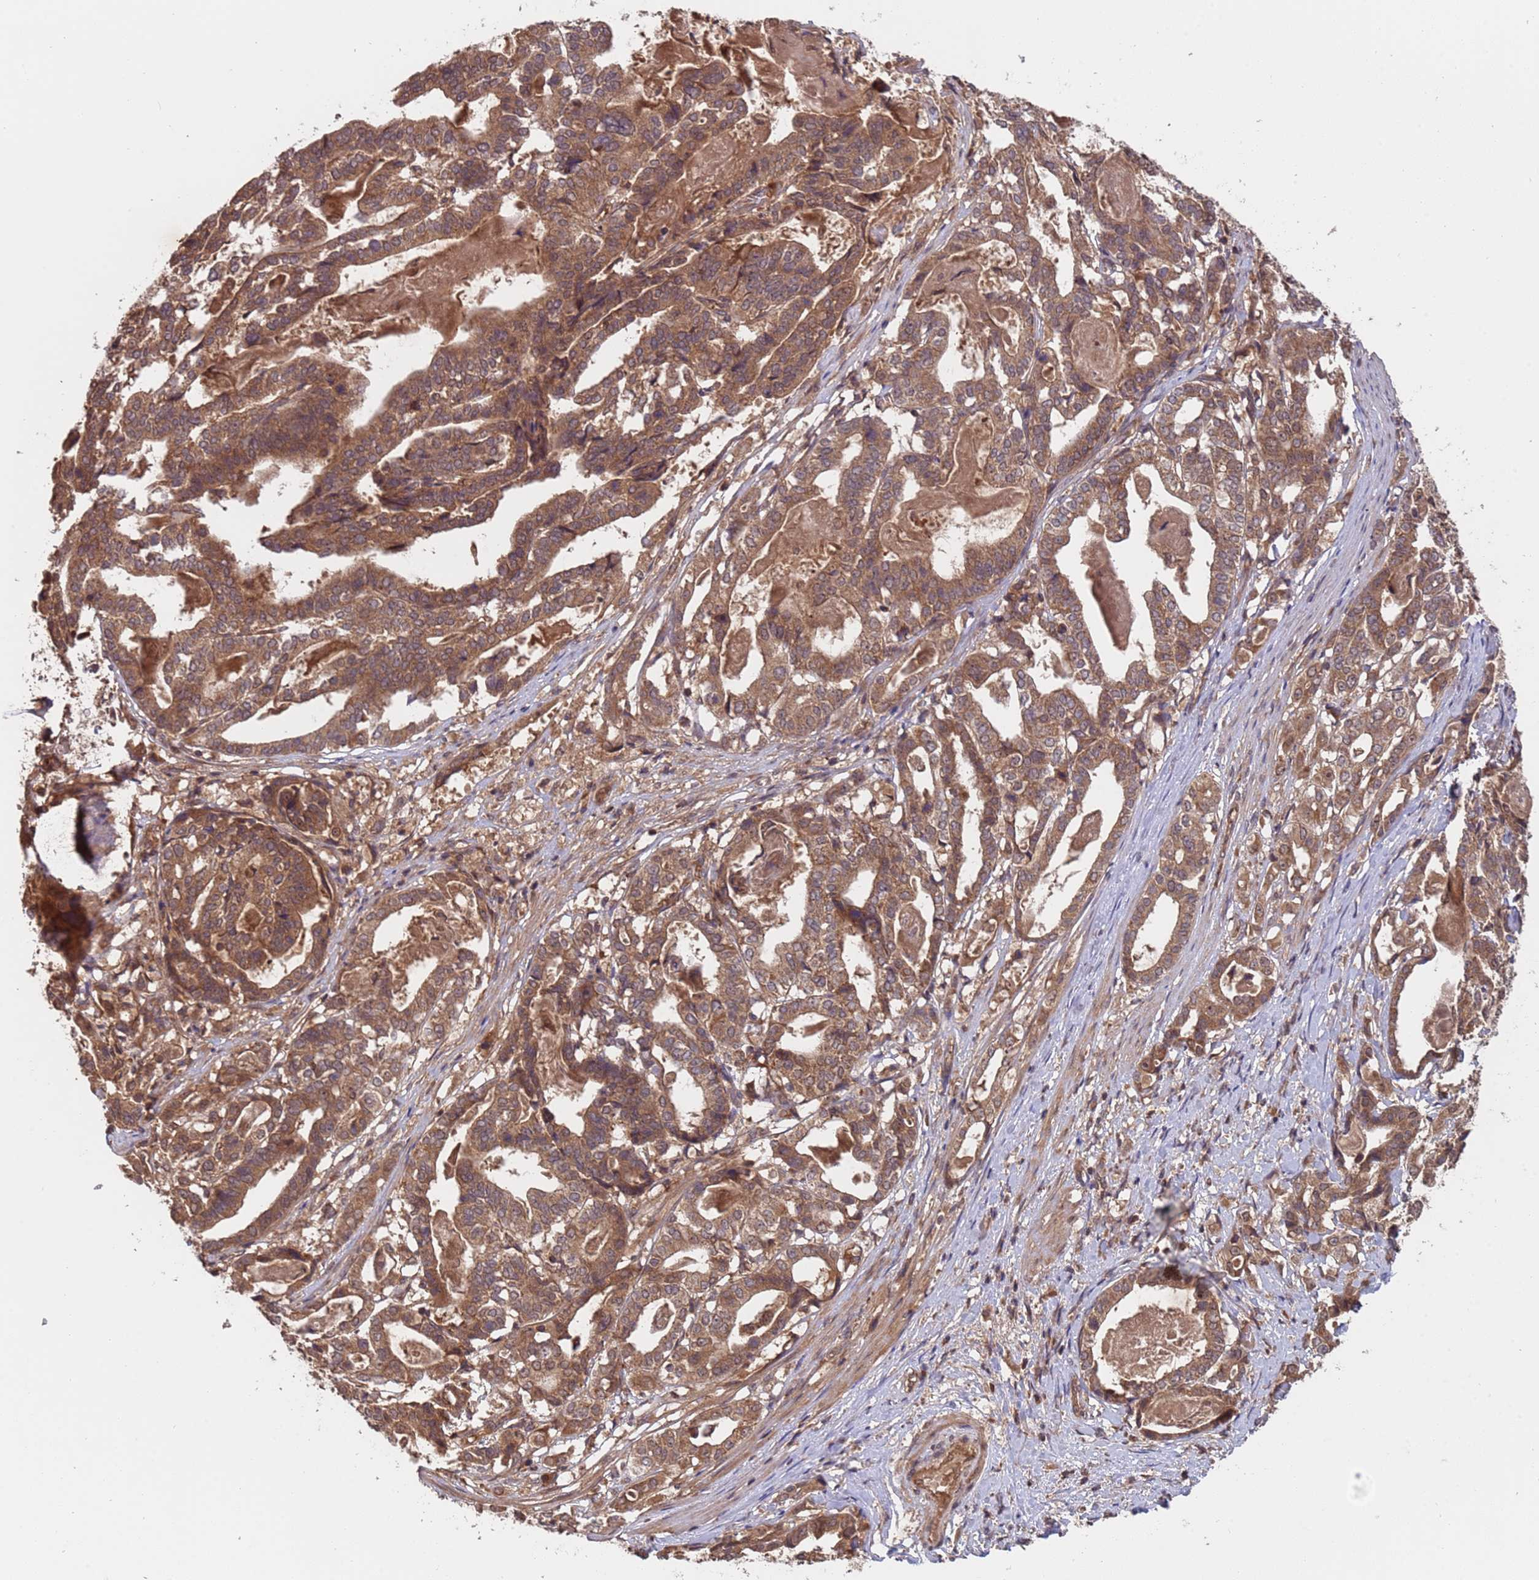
{"staining": {"intensity": "moderate", "quantity": ">75%", "location": "cytoplasmic/membranous"}, "tissue": "stomach cancer", "cell_type": "Tumor cells", "image_type": "cancer", "snomed": [{"axis": "morphology", "description": "Adenocarcinoma, NOS"}, {"axis": "topography", "description": "Stomach"}], "caption": "Protein analysis of stomach cancer tissue reveals moderate cytoplasmic/membranous positivity in about >75% of tumor cells. Using DAB (3,3'-diaminobenzidine) (brown) and hematoxylin (blue) stains, captured at high magnification using brightfield microscopy.", "gene": "ERI1", "patient": {"sex": "male", "age": 48}}